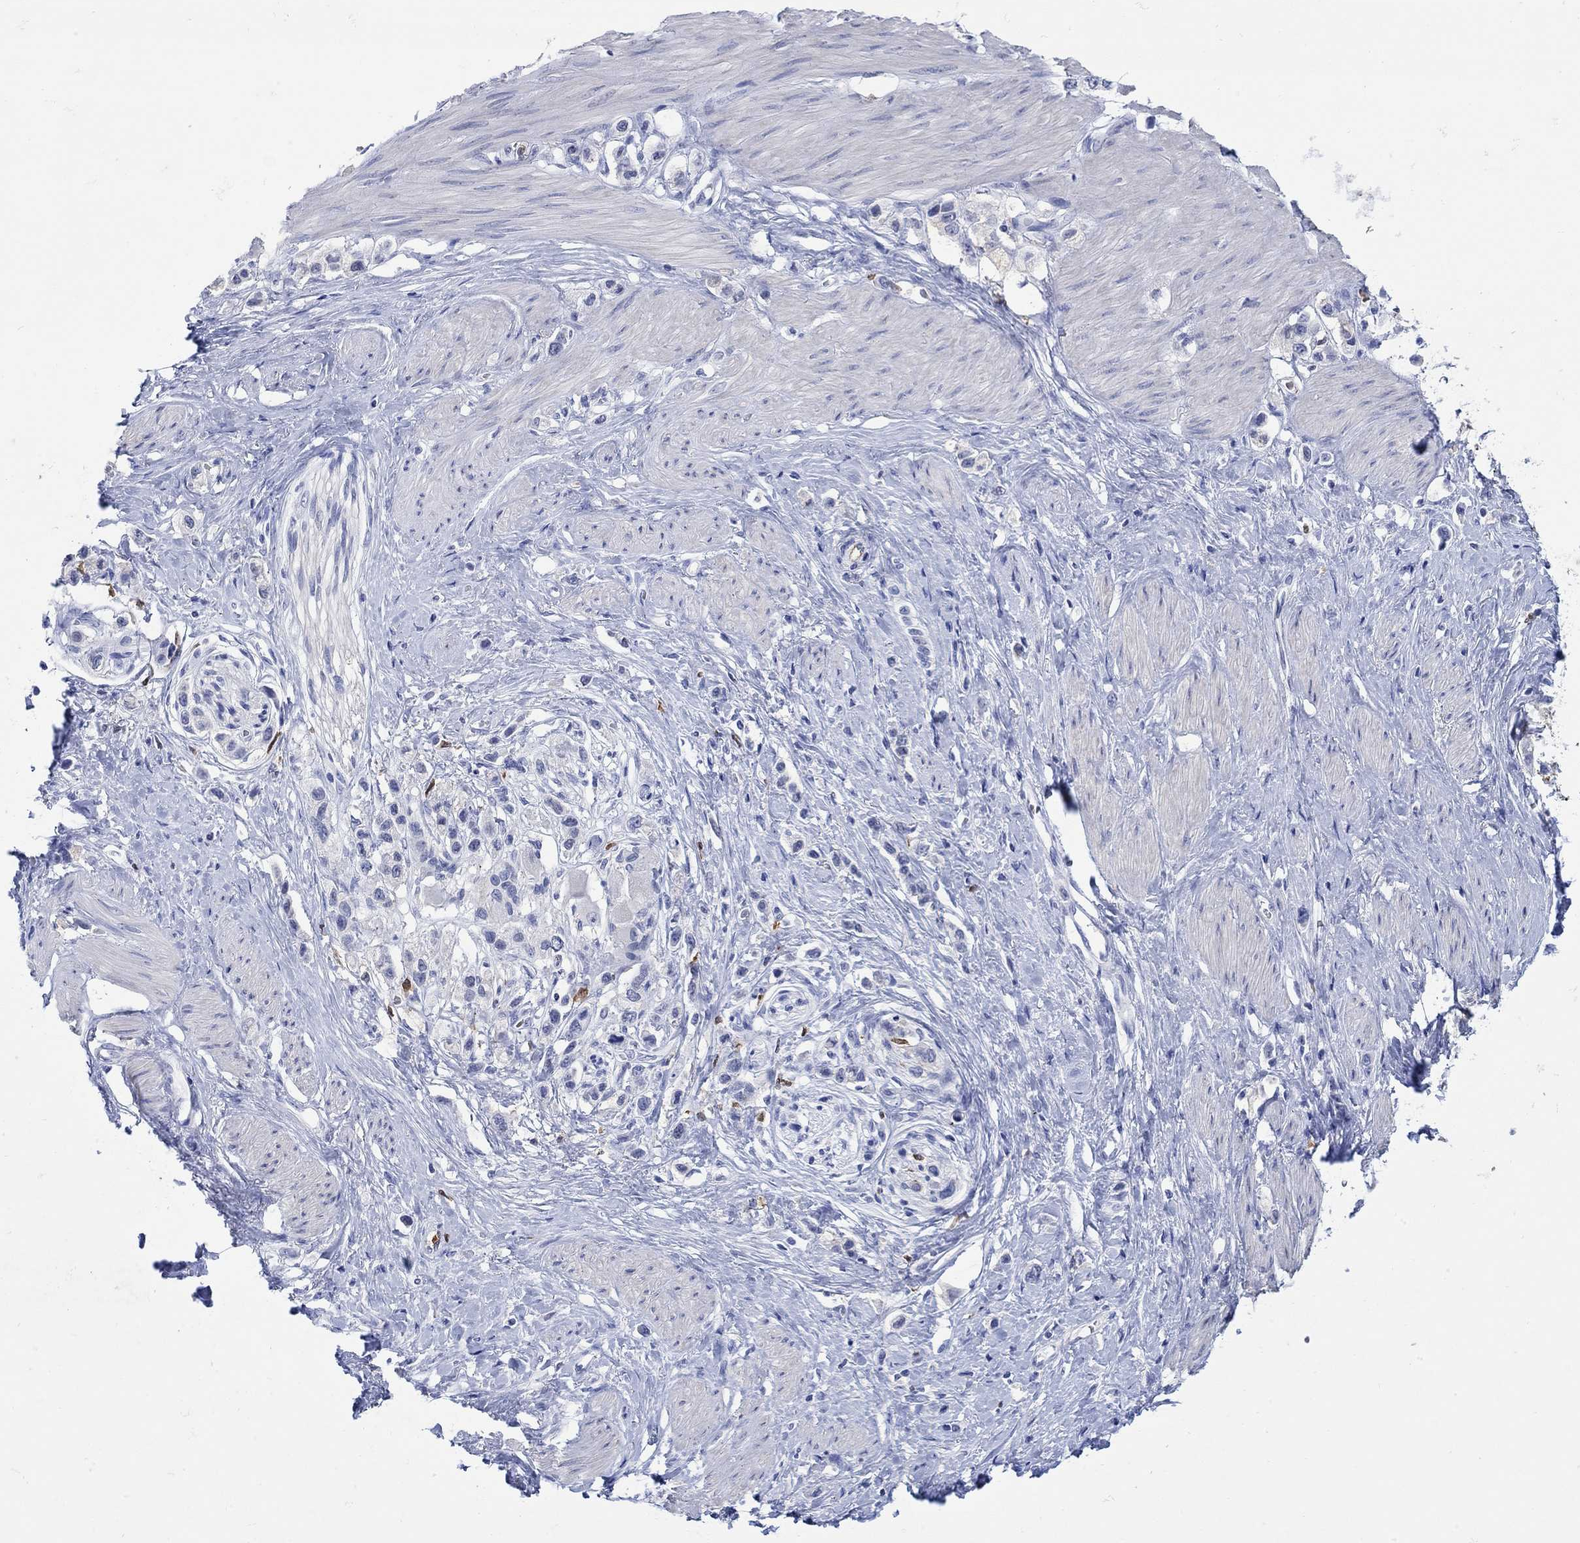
{"staining": {"intensity": "negative", "quantity": "none", "location": "none"}, "tissue": "stomach cancer", "cell_type": "Tumor cells", "image_type": "cancer", "snomed": [{"axis": "morphology", "description": "Normal tissue, NOS"}, {"axis": "morphology", "description": "Adenocarcinoma, NOS"}, {"axis": "morphology", "description": "Adenocarcinoma, High grade"}, {"axis": "topography", "description": "Stomach, upper"}, {"axis": "topography", "description": "Stomach"}], "caption": "Tumor cells are negative for protein expression in human stomach cancer.", "gene": "LINGO3", "patient": {"sex": "female", "age": 65}}